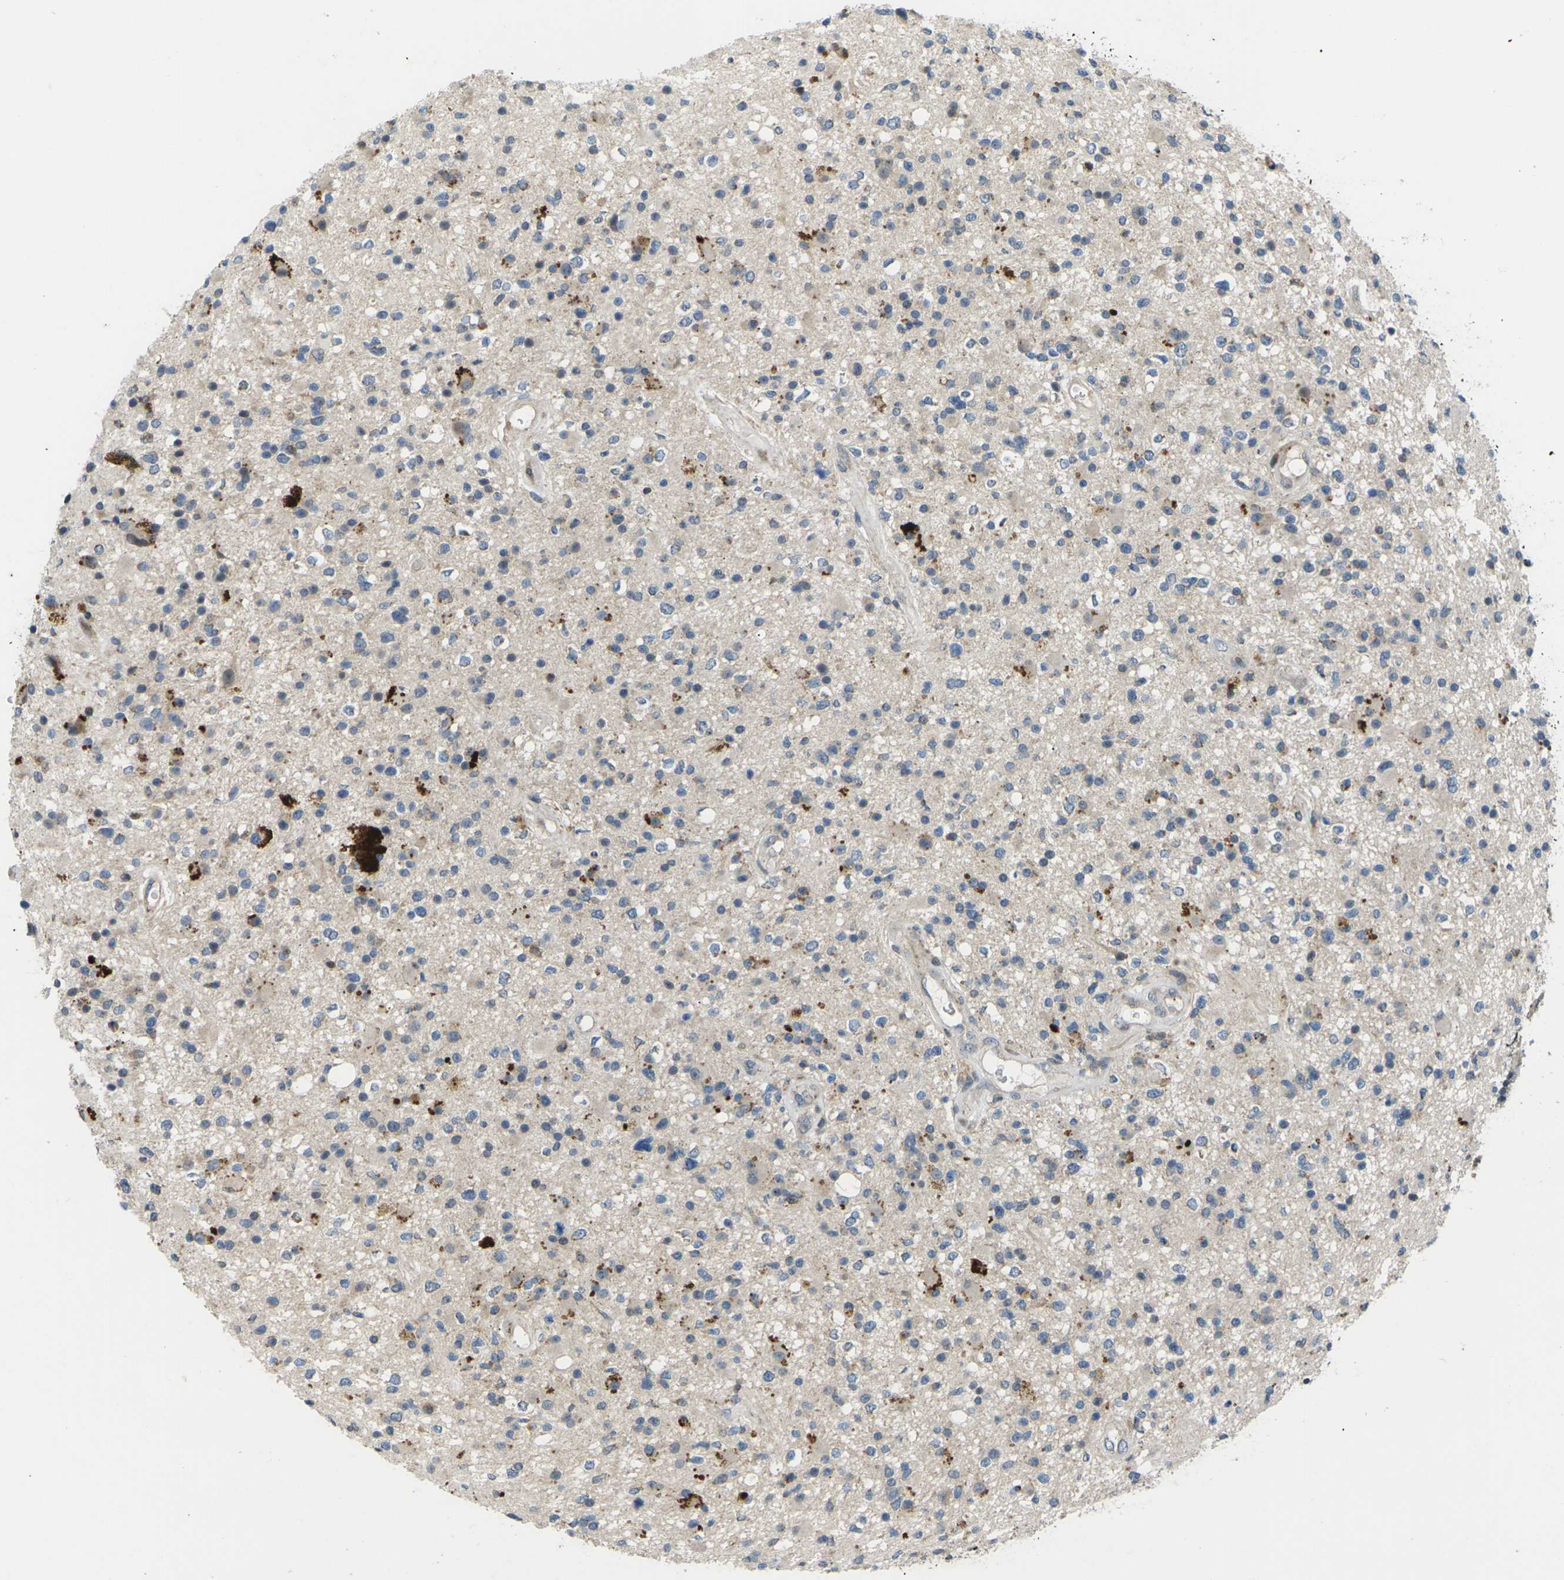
{"staining": {"intensity": "weak", "quantity": "<25%", "location": "cytoplasmic/membranous"}, "tissue": "glioma", "cell_type": "Tumor cells", "image_type": "cancer", "snomed": [{"axis": "morphology", "description": "Glioma, malignant, High grade"}, {"axis": "topography", "description": "Brain"}], "caption": "This micrograph is of high-grade glioma (malignant) stained with IHC to label a protein in brown with the nuclei are counter-stained blue. There is no staining in tumor cells.", "gene": "RPS6KA3", "patient": {"sex": "male", "age": 33}}